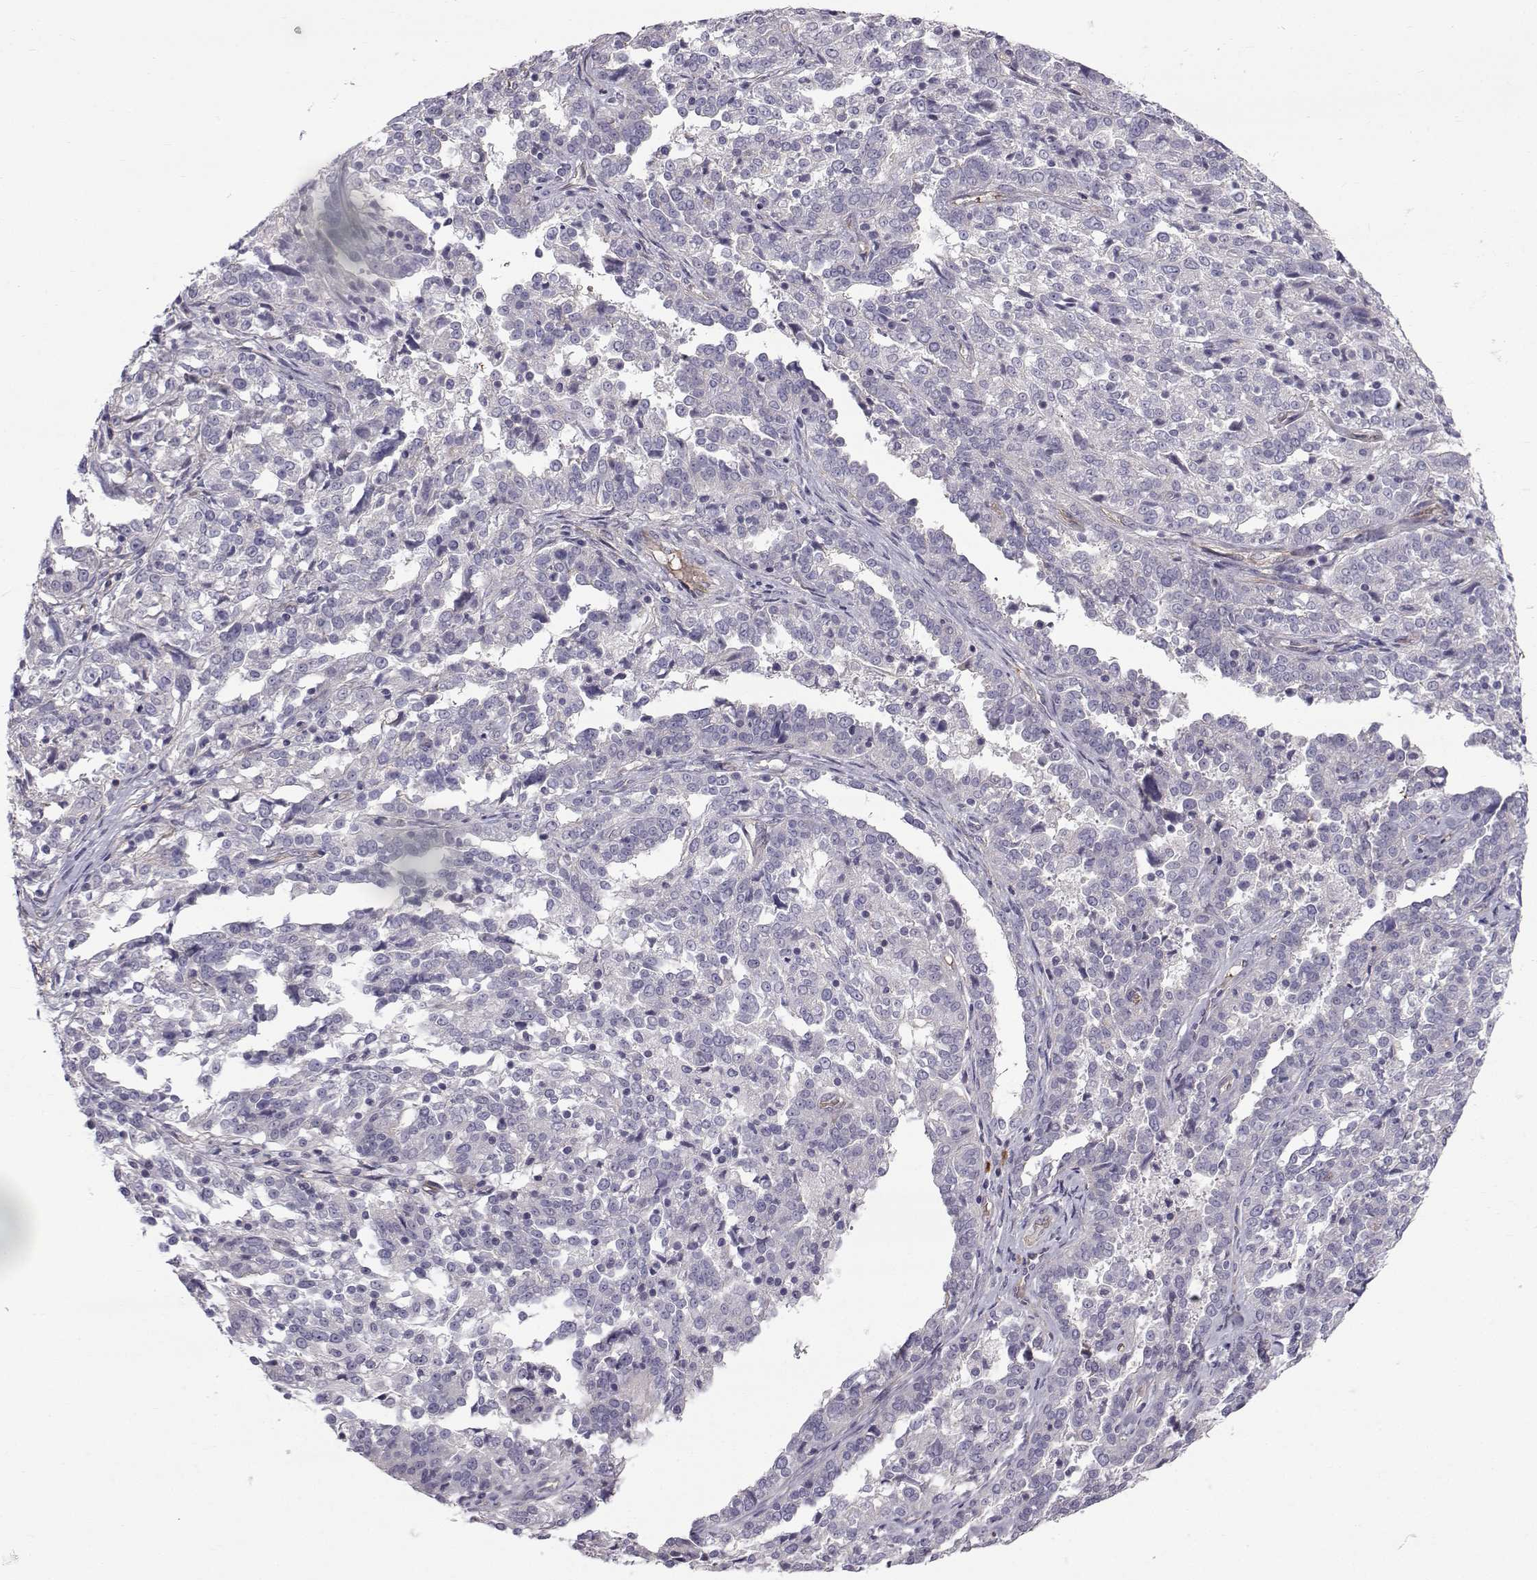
{"staining": {"intensity": "negative", "quantity": "none", "location": "none"}, "tissue": "ovarian cancer", "cell_type": "Tumor cells", "image_type": "cancer", "snomed": [{"axis": "morphology", "description": "Cystadenocarcinoma, serous, NOS"}, {"axis": "topography", "description": "Ovary"}], "caption": "Immunohistochemistry micrograph of neoplastic tissue: ovarian cancer stained with DAB exhibits no significant protein positivity in tumor cells. (DAB IHC, high magnification).", "gene": "QPCT", "patient": {"sex": "female", "age": 67}}